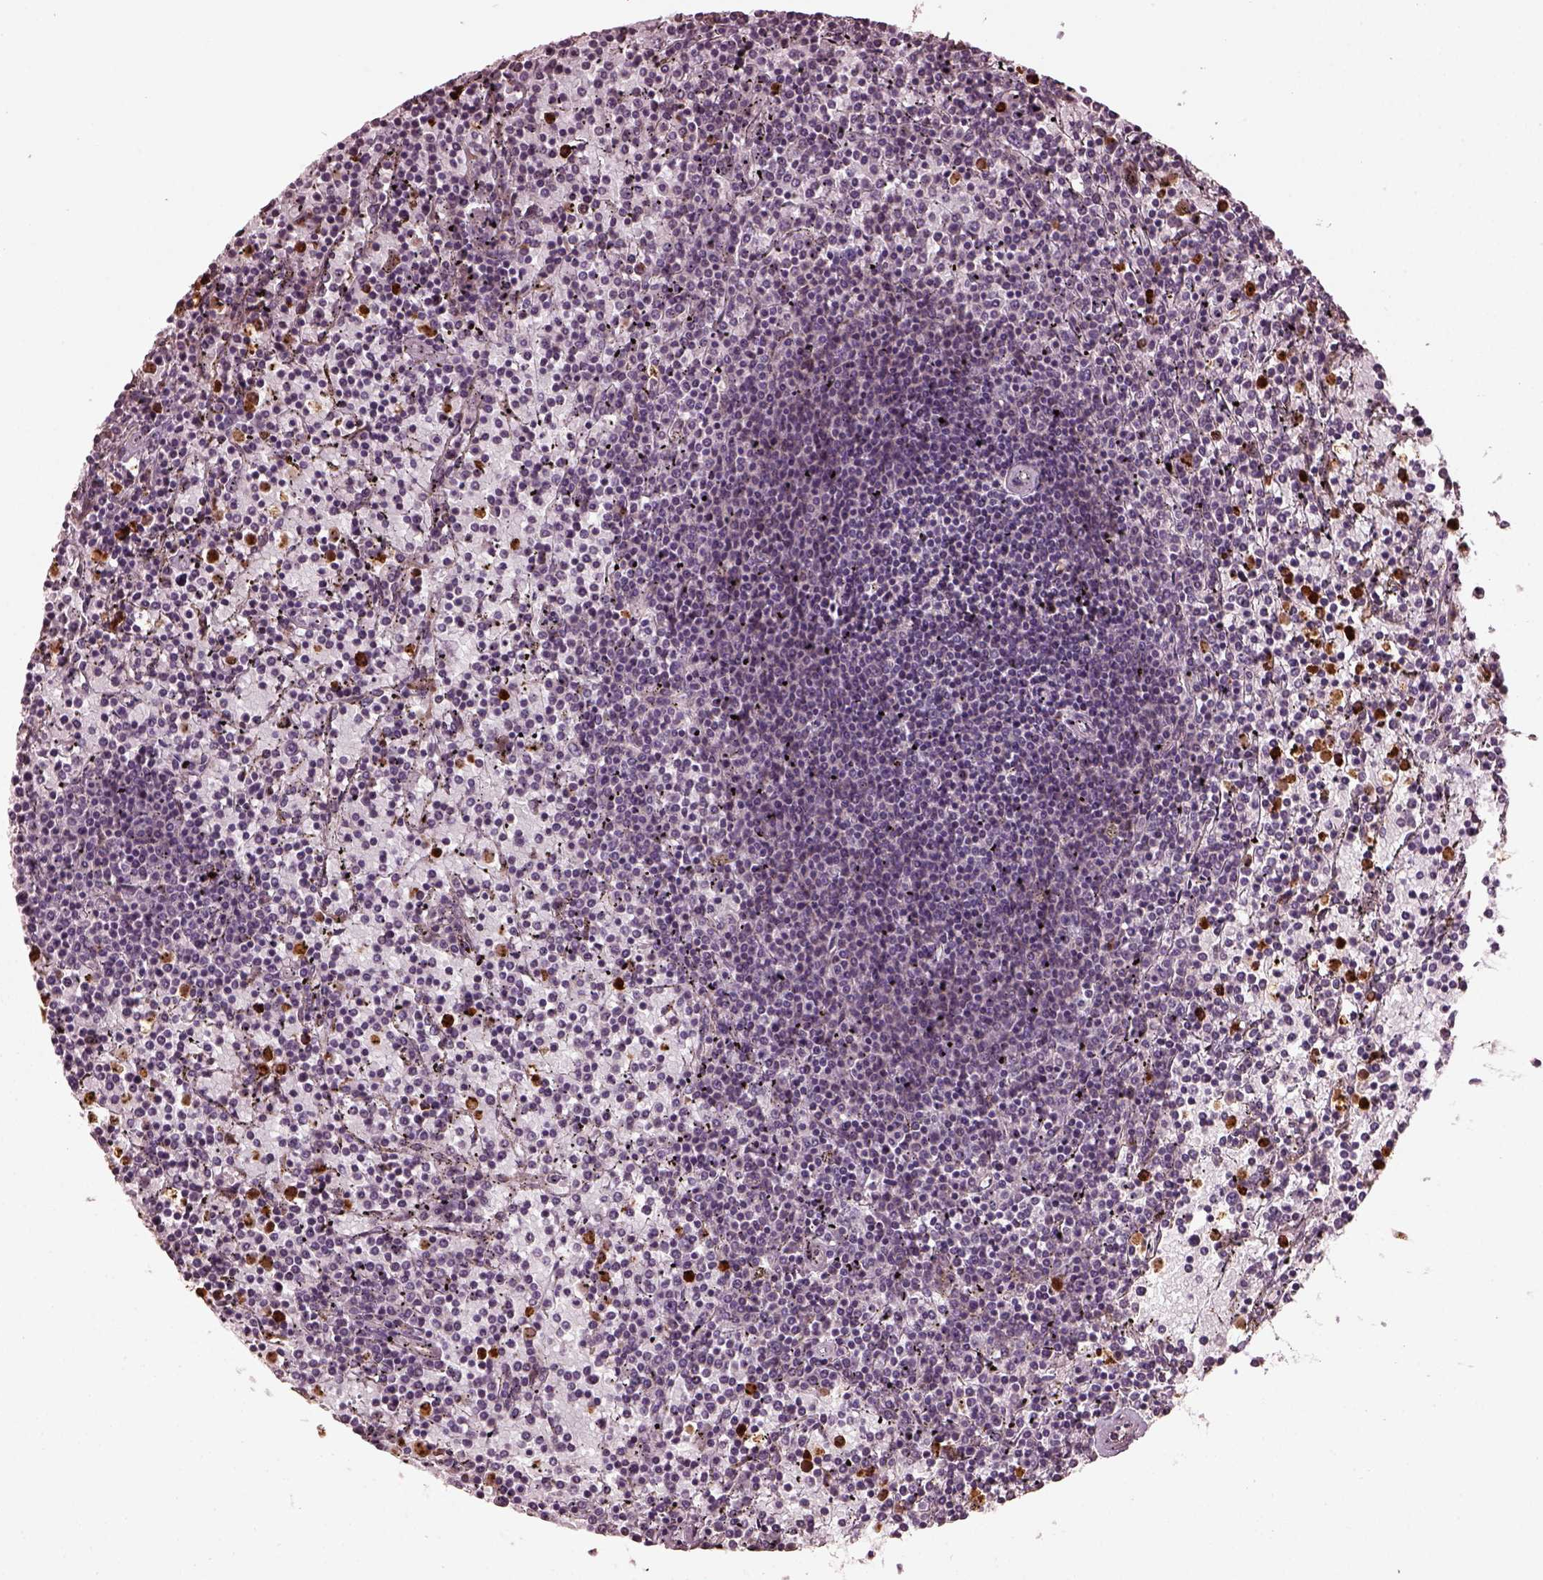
{"staining": {"intensity": "negative", "quantity": "none", "location": "none"}, "tissue": "lymphoma", "cell_type": "Tumor cells", "image_type": "cancer", "snomed": [{"axis": "morphology", "description": "Malignant lymphoma, non-Hodgkin's type, Low grade"}, {"axis": "topography", "description": "Spleen"}], "caption": "The micrograph exhibits no significant expression in tumor cells of low-grade malignant lymphoma, non-Hodgkin's type. (Brightfield microscopy of DAB (3,3'-diaminobenzidine) IHC at high magnification).", "gene": "RUFY3", "patient": {"sex": "female", "age": 77}}